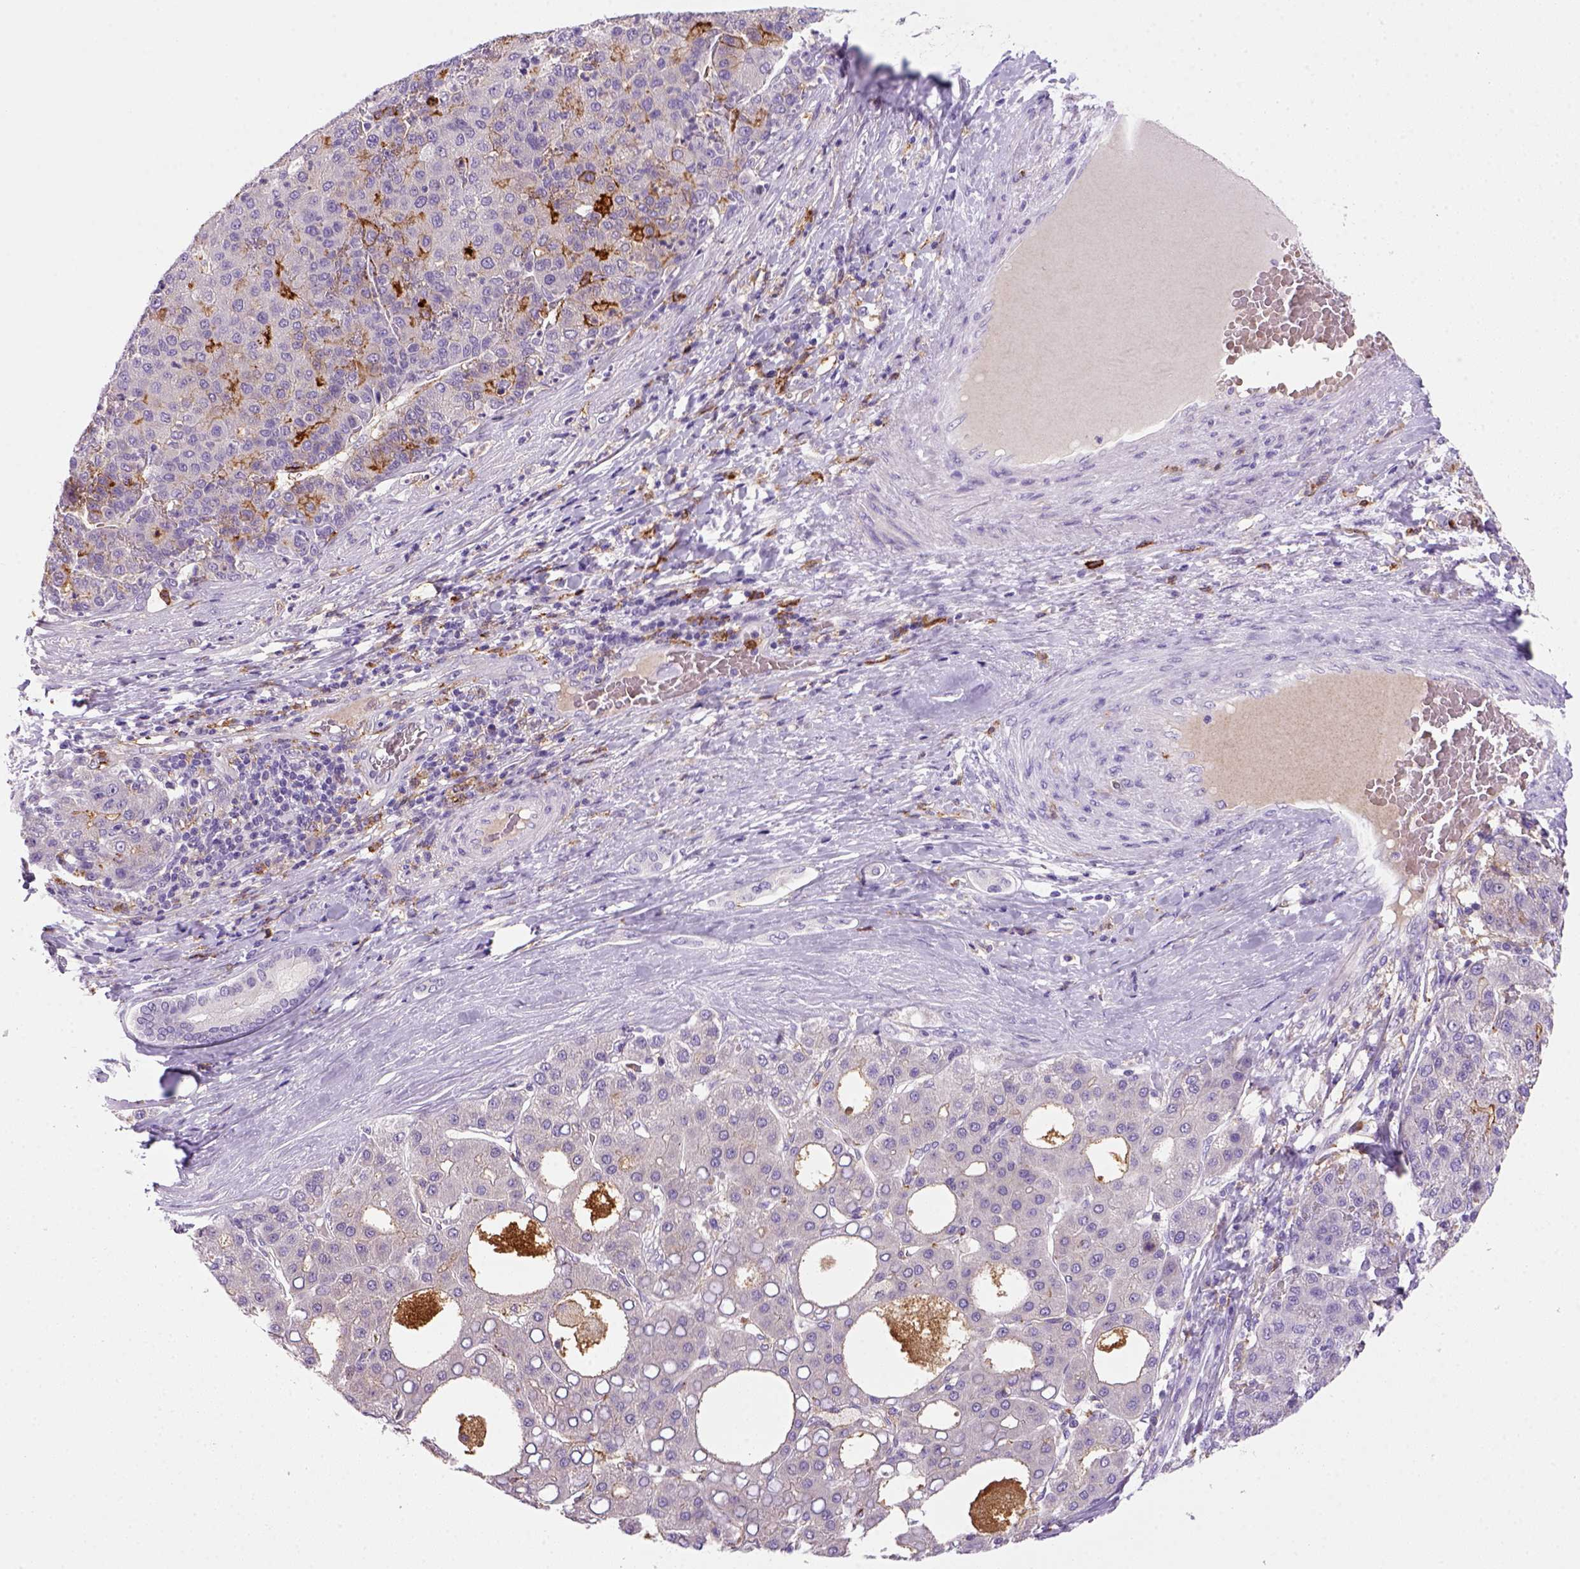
{"staining": {"intensity": "negative", "quantity": "none", "location": "none"}, "tissue": "liver cancer", "cell_type": "Tumor cells", "image_type": "cancer", "snomed": [{"axis": "morphology", "description": "Carcinoma, Hepatocellular, NOS"}, {"axis": "topography", "description": "Liver"}], "caption": "Immunohistochemical staining of human hepatocellular carcinoma (liver) exhibits no significant positivity in tumor cells.", "gene": "CD14", "patient": {"sex": "male", "age": 65}}